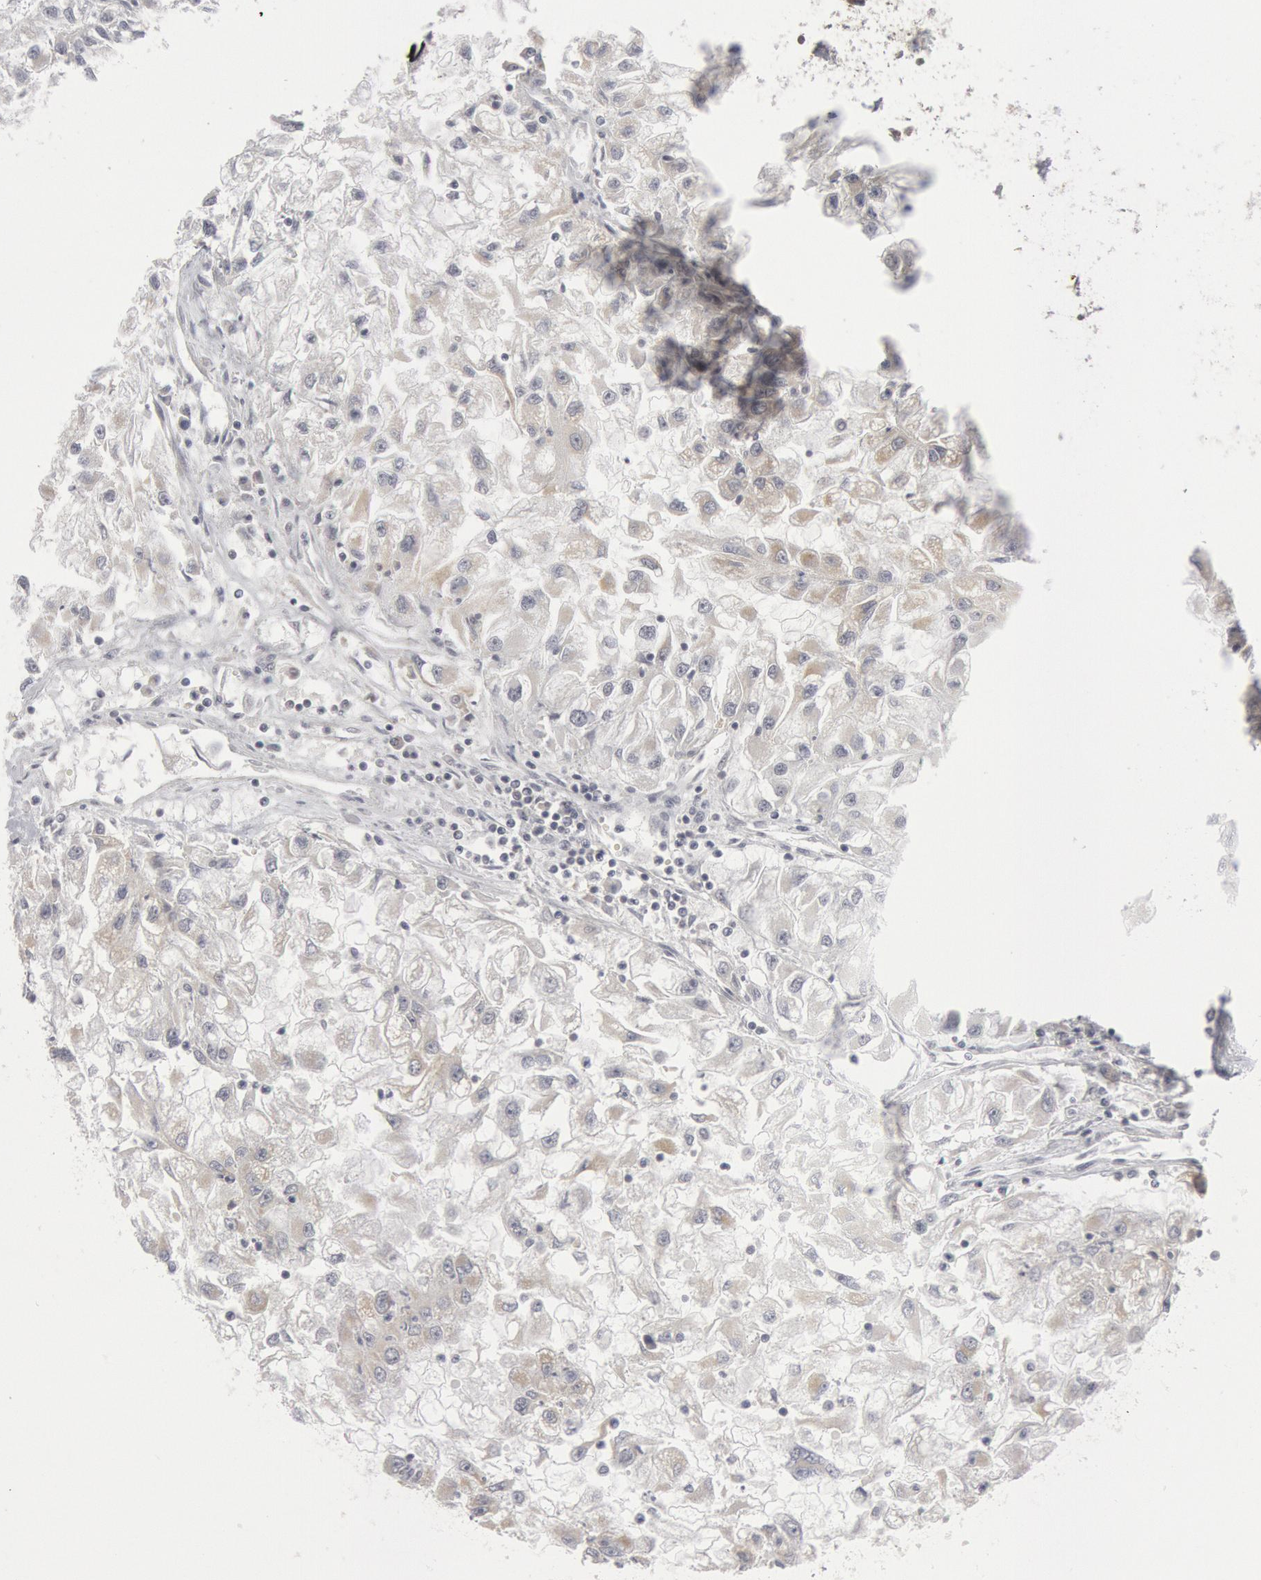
{"staining": {"intensity": "weak", "quantity": "<25%", "location": "cytoplasmic/membranous"}, "tissue": "renal cancer", "cell_type": "Tumor cells", "image_type": "cancer", "snomed": [{"axis": "morphology", "description": "Adenocarcinoma, NOS"}, {"axis": "topography", "description": "Kidney"}], "caption": "IHC photomicrograph of adenocarcinoma (renal) stained for a protein (brown), which demonstrates no staining in tumor cells.", "gene": "CASP9", "patient": {"sex": "male", "age": 59}}